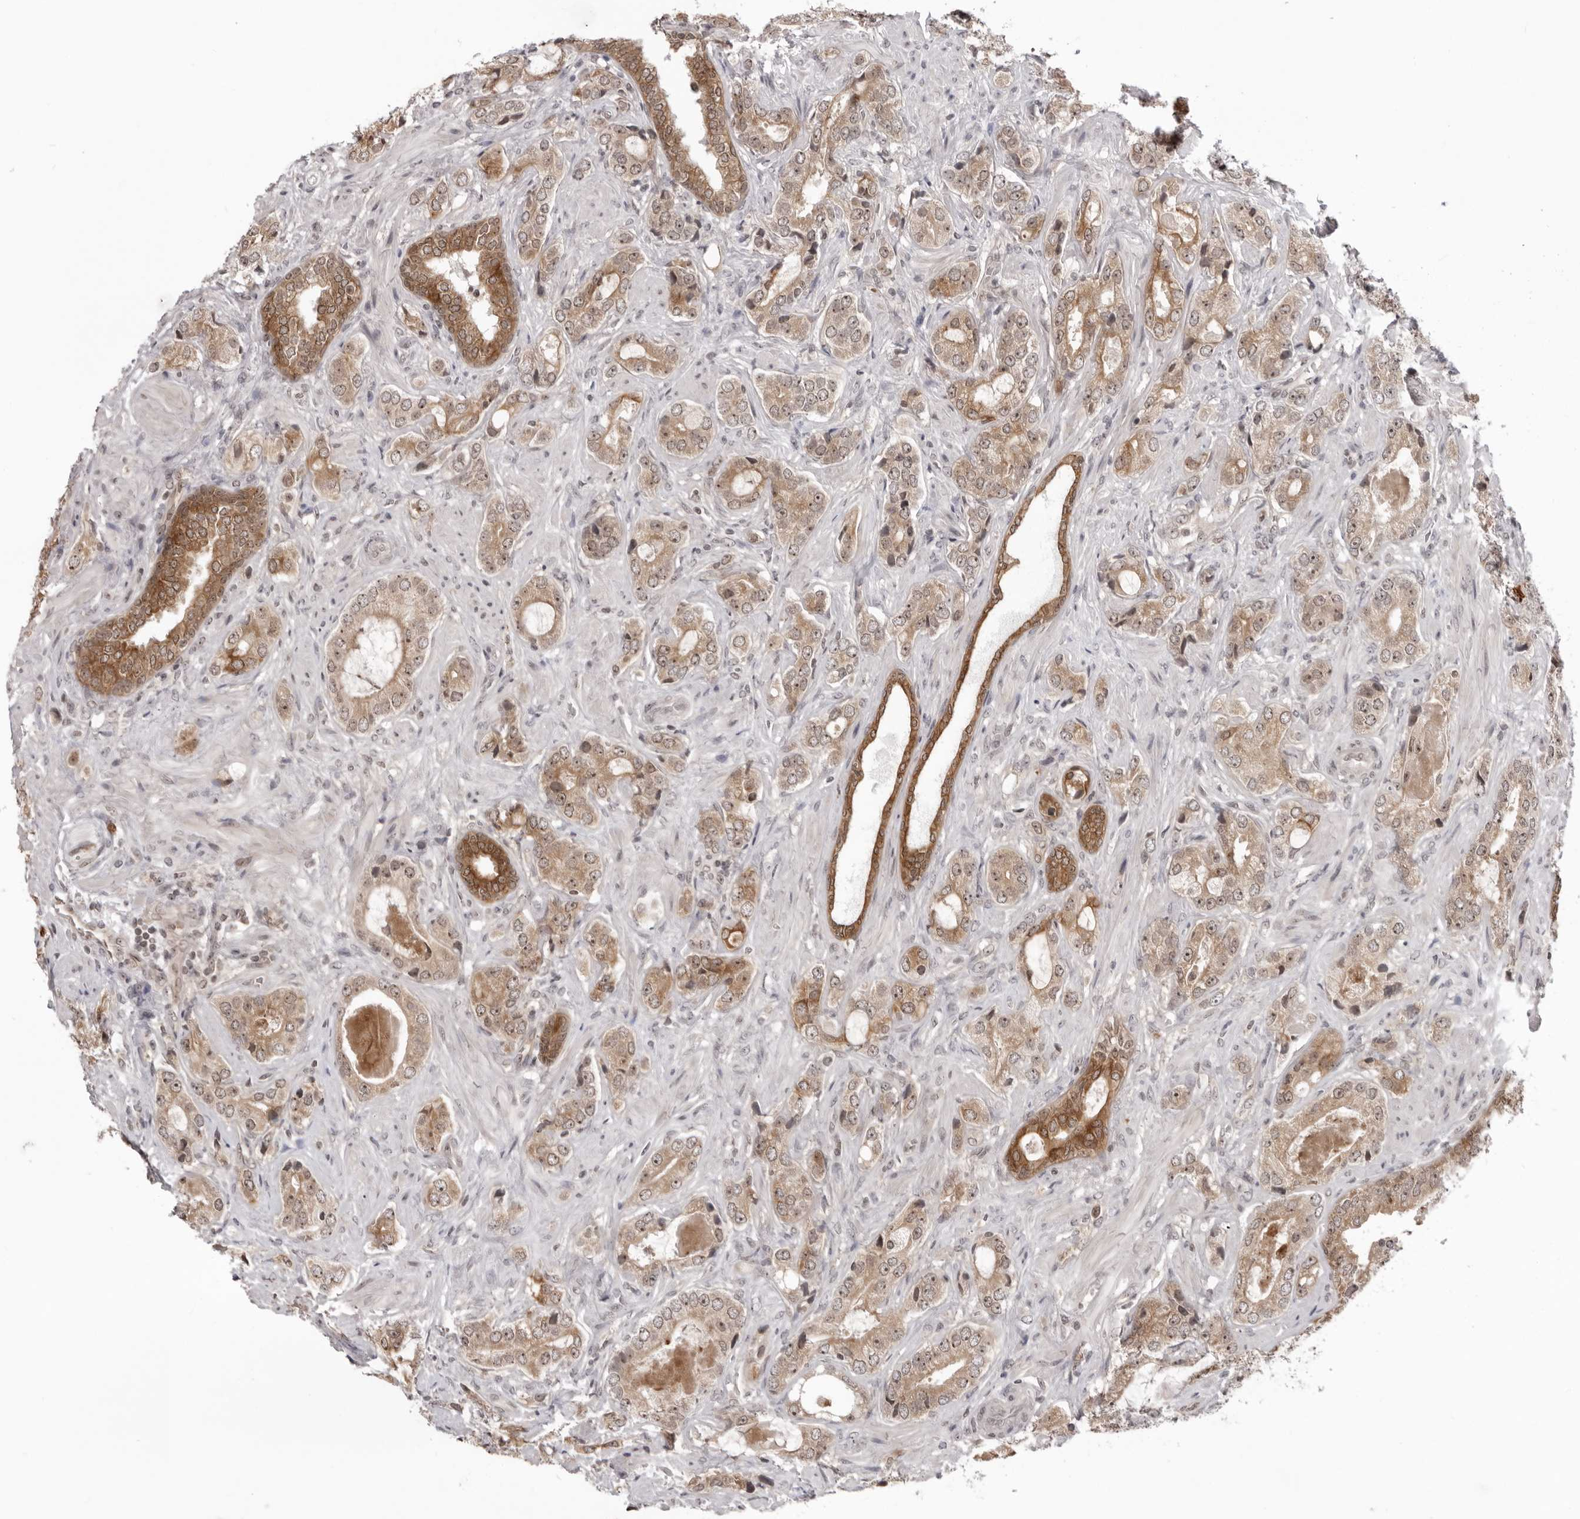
{"staining": {"intensity": "moderate", "quantity": ">75%", "location": "cytoplasmic/membranous,nuclear"}, "tissue": "prostate cancer", "cell_type": "Tumor cells", "image_type": "cancer", "snomed": [{"axis": "morphology", "description": "Normal tissue, NOS"}, {"axis": "morphology", "description": "Adenocarcinoma, High grade"}, {"axis": "topography", "description": "Prostate"}, {"axis": "topography", "description": "Peripheral nerve tissue"}], "caption": "Tumor cells show medium levels of moderate cytoplasmic/membranous and nuclear staining in approximately >75% of cells in prostate high-grade adenocarcinoma.", "gene": "EXOSC10", "patient": {"sex": "male", "age": 59}}